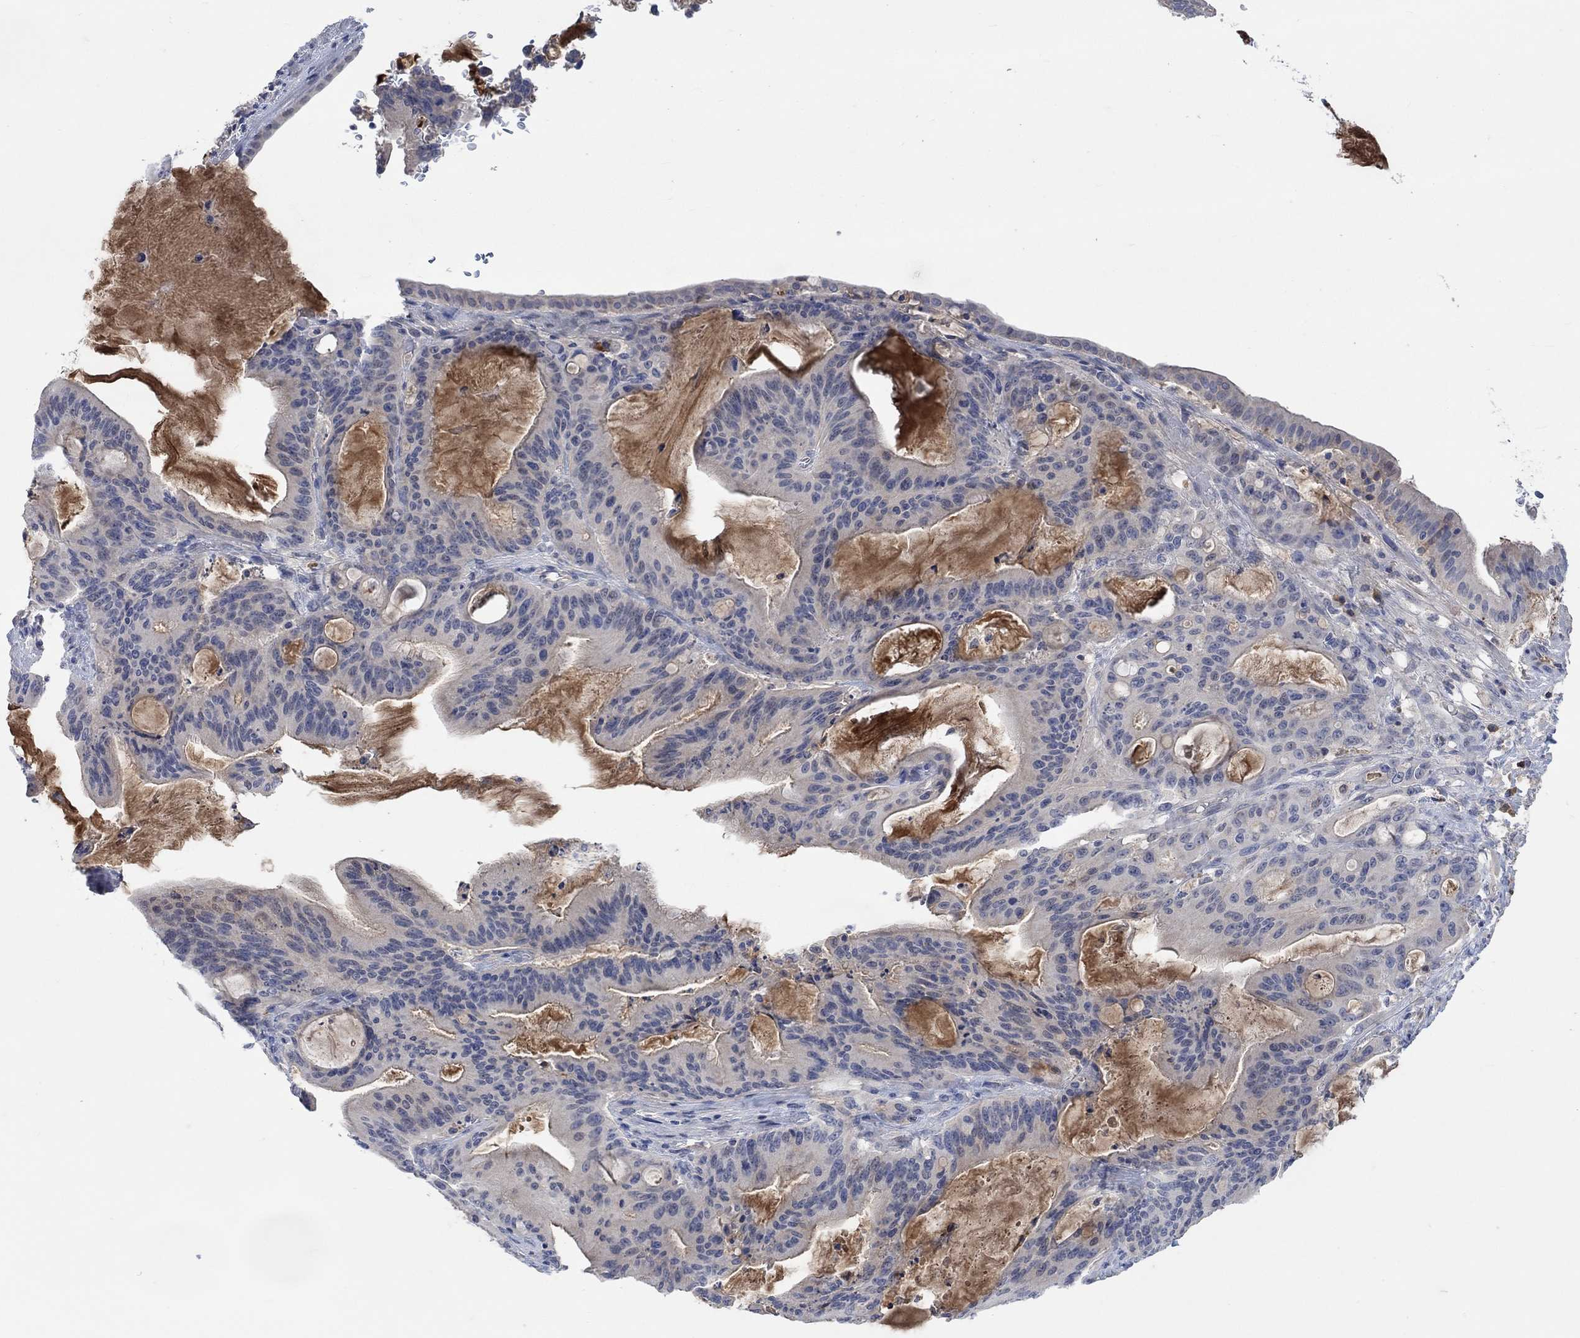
{"staining": {"intensity": "negative", "quantity": "none", "location": "none"}, "tissue": "liver cancer", "cell_type": "Tumor cells", "image_type": "cancer", "snomed": [{"axis": "morphology", "description": "Cholangiocarcinoma"}, {"axis": "topography", "description": "Liver"}], "caption": "Liver cholangiocarcinoma was stained to show a protein in brown. There is no significant expression in tumor cells.", "gene": "MSTN", "patient": {"sex": "female", "age": 73}}